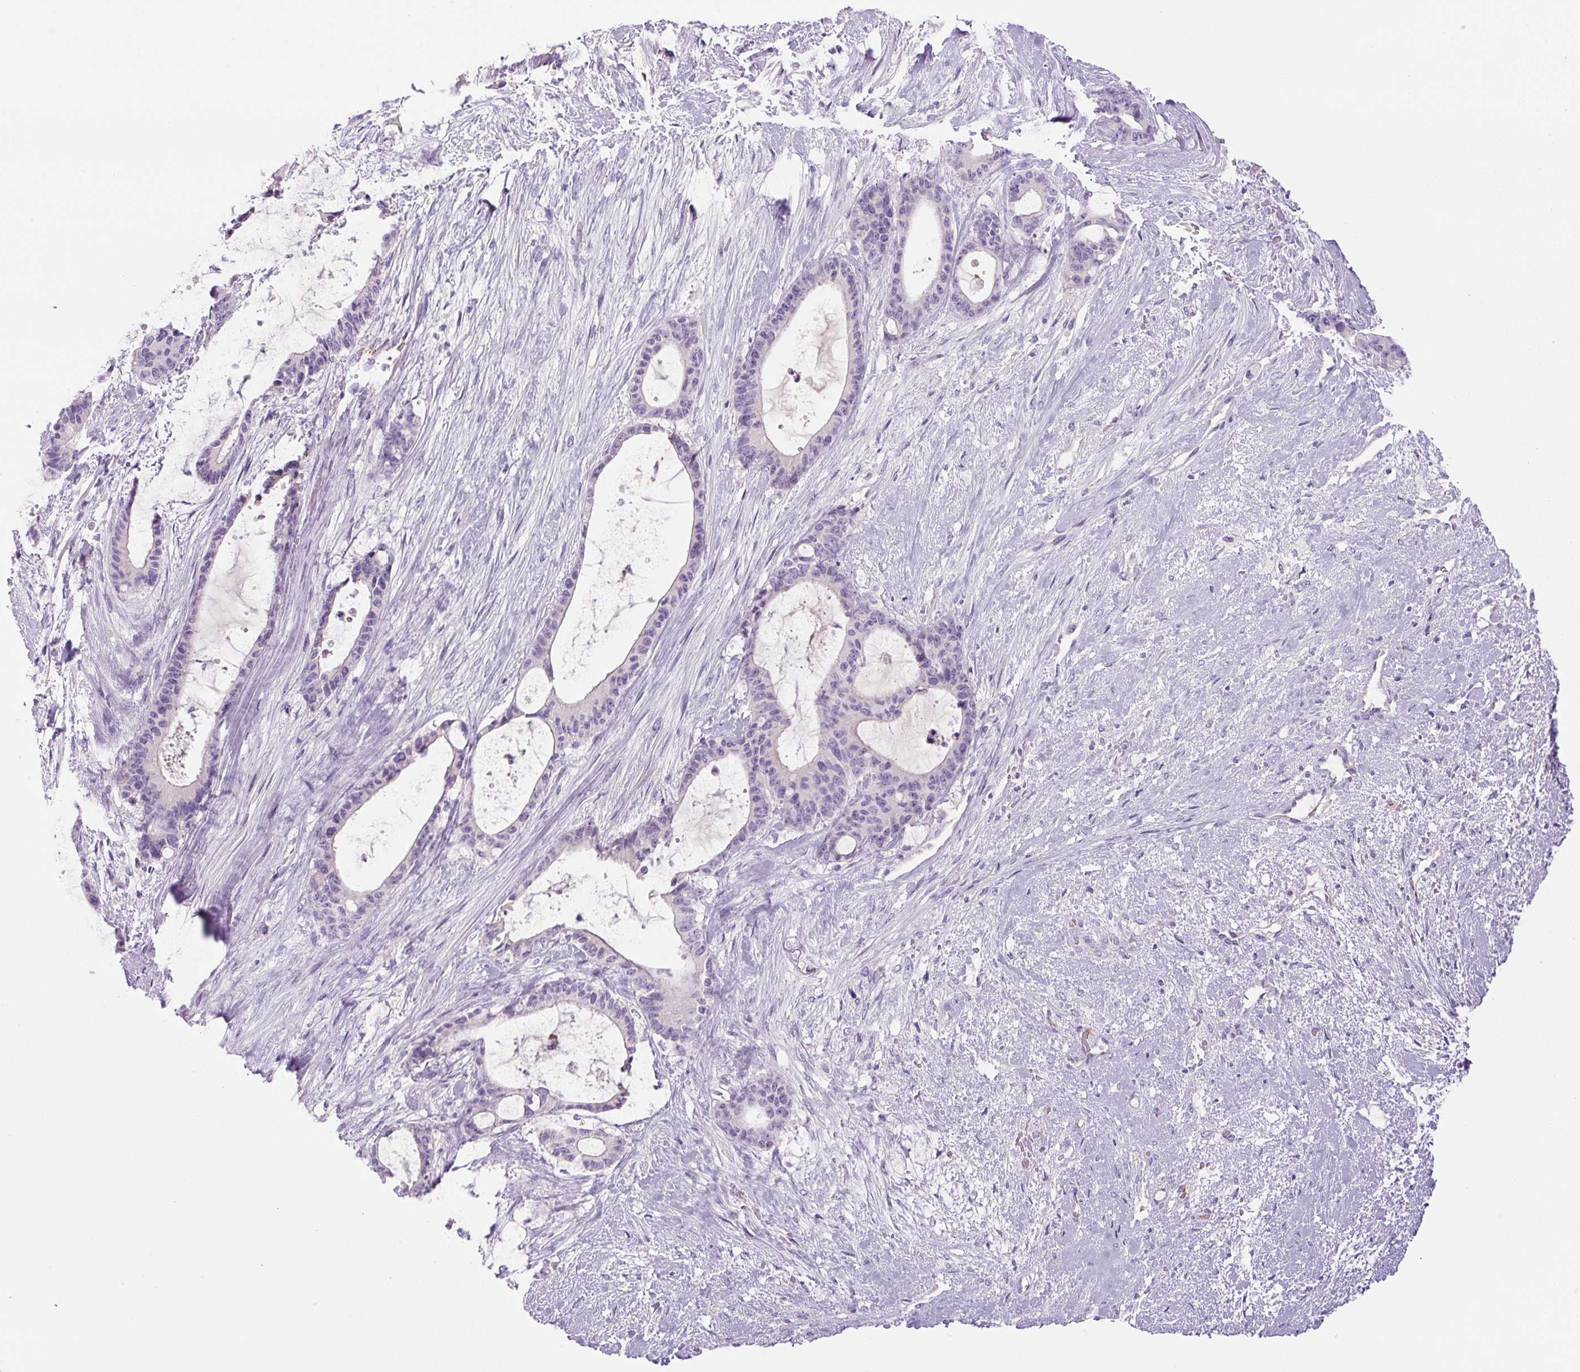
{"staining": {"intensity": "negative", "quantity": "none", "location": "none"}, "tissue": "liver cancer", "cell_type": "Tumor cells", "image_type": "cancer", "snomed": [{"axis": "morphology", "description": "Normal tissue, NOS"}, {"axis": "morphology", "description": "Cholangiocarcinoma"}, {"axis": "topography", "description": "Liver"}, {"axis": "topography", "description": "Peripheral nerve tissue"}], "caption": "This micrograph is of liver cancer stained with IHC to label a protein in brown with the nuclei are counter-stained blue. There is no positivity in tumor cells. (Stains: DAB immunohistochemistry (IHC) with hematoxylin counter stain, Microscopy: brightfield microscopy at high magnification).", "gene": "RSPO4", "patient": {"sex": "female", "age": 73}}